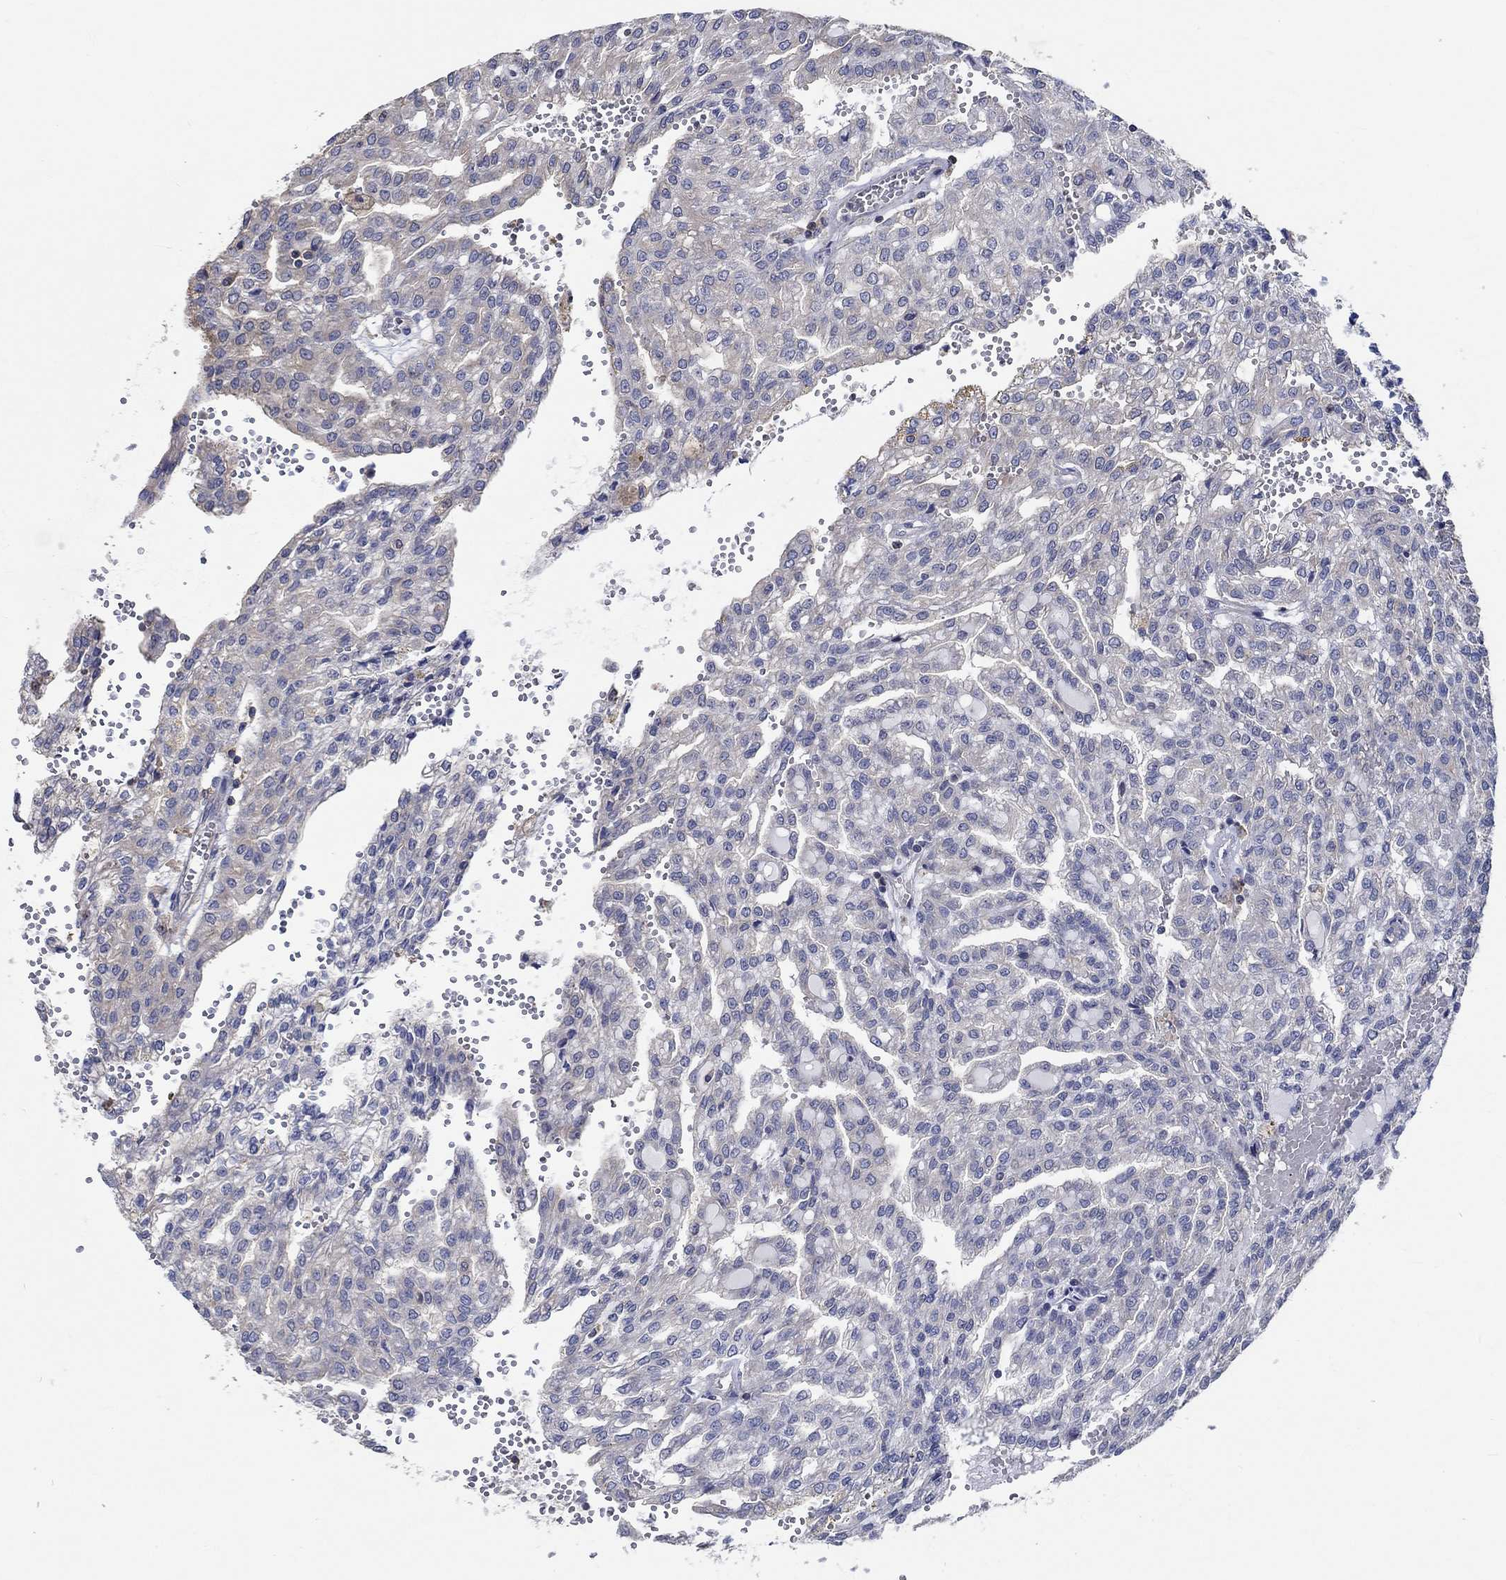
{"staining": {"intensity": "negative", "quantity": "none", "location": "none"}, "tissue": "renal cancer", "cell_type": "Tumor cells", "image_type": "cancer", "snomed": [{"axis": "morphology", "description": "Adenocarcinoma, NOS"}, {"axis": "topography", "description": "Kidney"}], "caption": "There is no significant expression in tumor cells of renal cancer.", "gene": "TNFAIP8L3", "patient": {"sex": "male", "age": 63}}